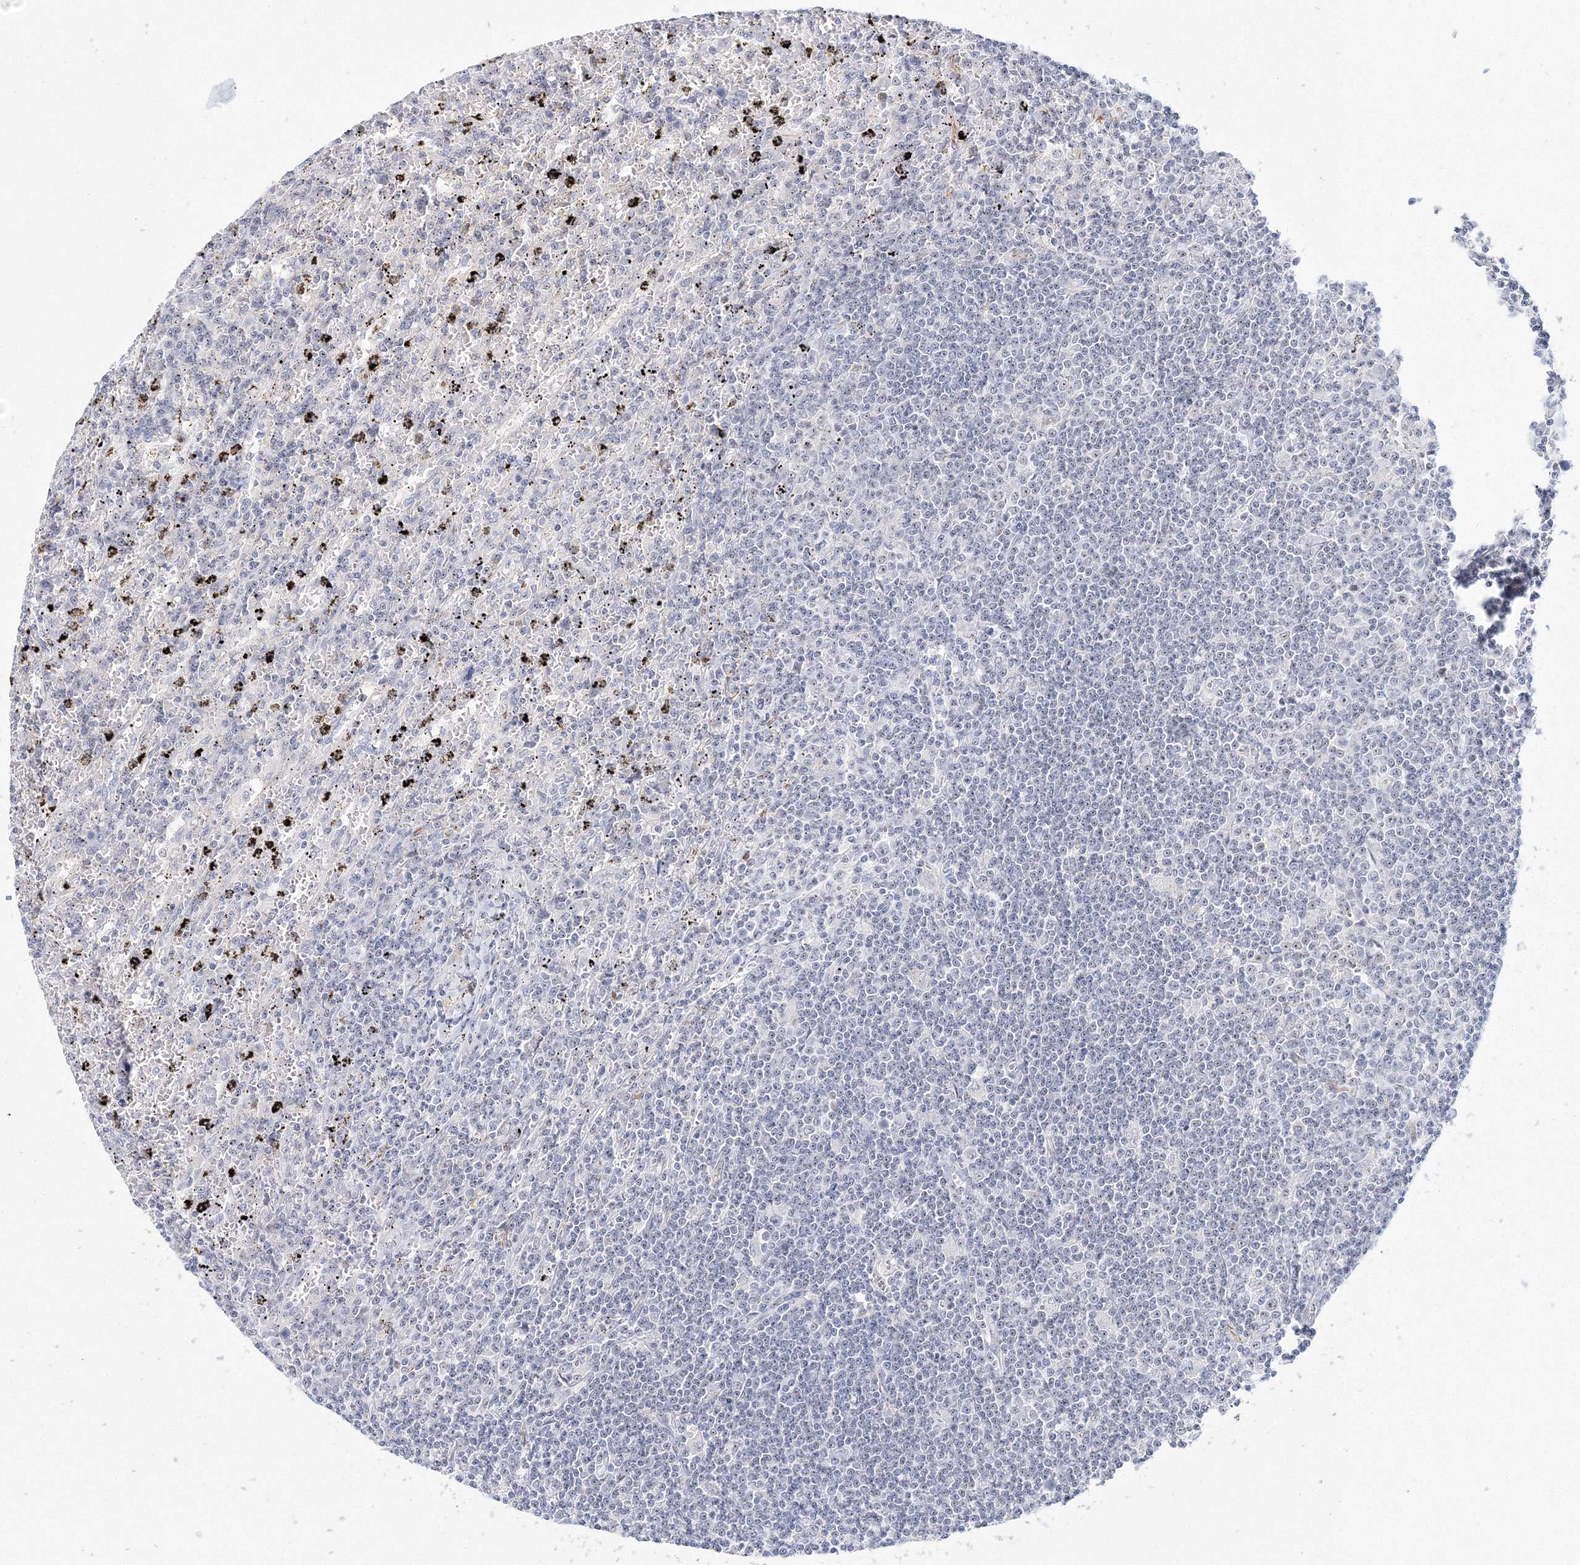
{"staining": {"intensity": "negative", "quantity": "none", "location": "none"}, "tissue": "lymphoma", "cell_type": "Tumor cells", "image_type": "cancer", "snomed": [{"axis": "morphology", "description": "Malignant lymphoma, non-Hodgkin's type, Low grade"}, {"axis": "topography", "description": "Spleen"}], "caption": "Immunohistochemical staining of lymphoma demonstrates no significant expression in tumor cells.", "gene": "SIRT7", "patient": {"sex": "male", "age": 76}}